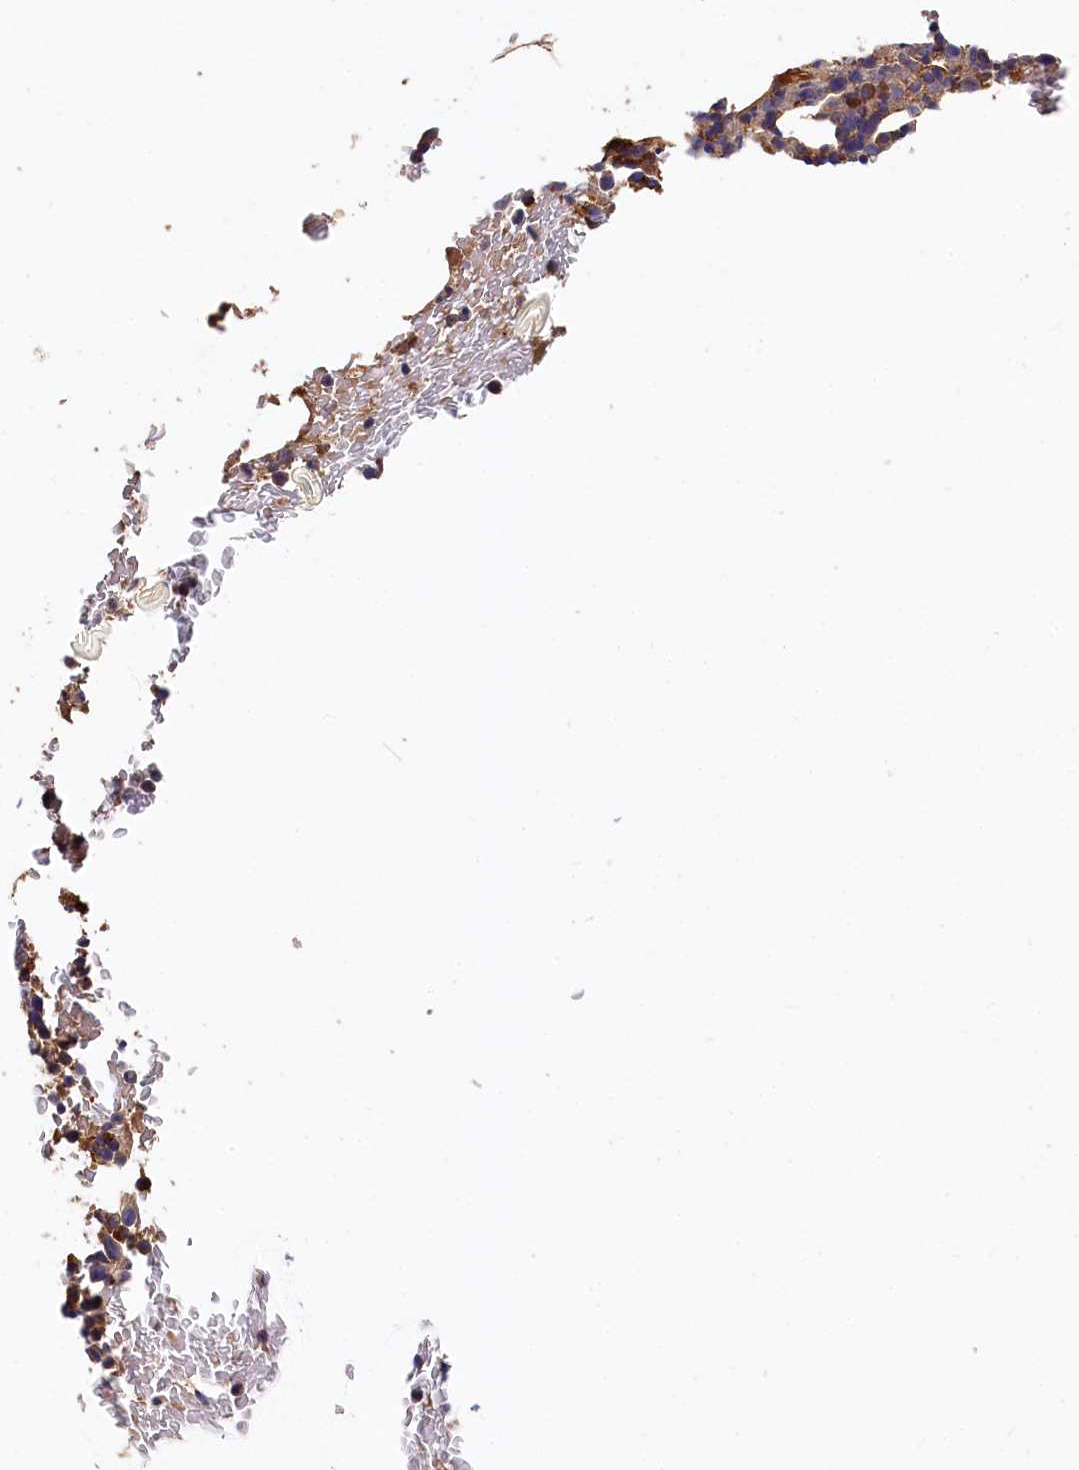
{"staining": {"intensity": "weak", "quantity": "25%-75%", "location": "cytoplasmic/membranous"}, "tissue": "bone marrow", "cell_type": "Hematopoietic cells", "image_type": "normal", "snomed": [{"axis": "morphology", "description": "Normal tissue, NOS"}, {"axis": "topography", "description": "Bone marrow"}], "caption": "Human bone marrow stained for a protein (brown) displays weak cytoplasmic/membranous positive expression in about 25%-75% of hematopoietic cells.", "gene": "DHRS11", "patient": {"sex": "male", "age": 74}}